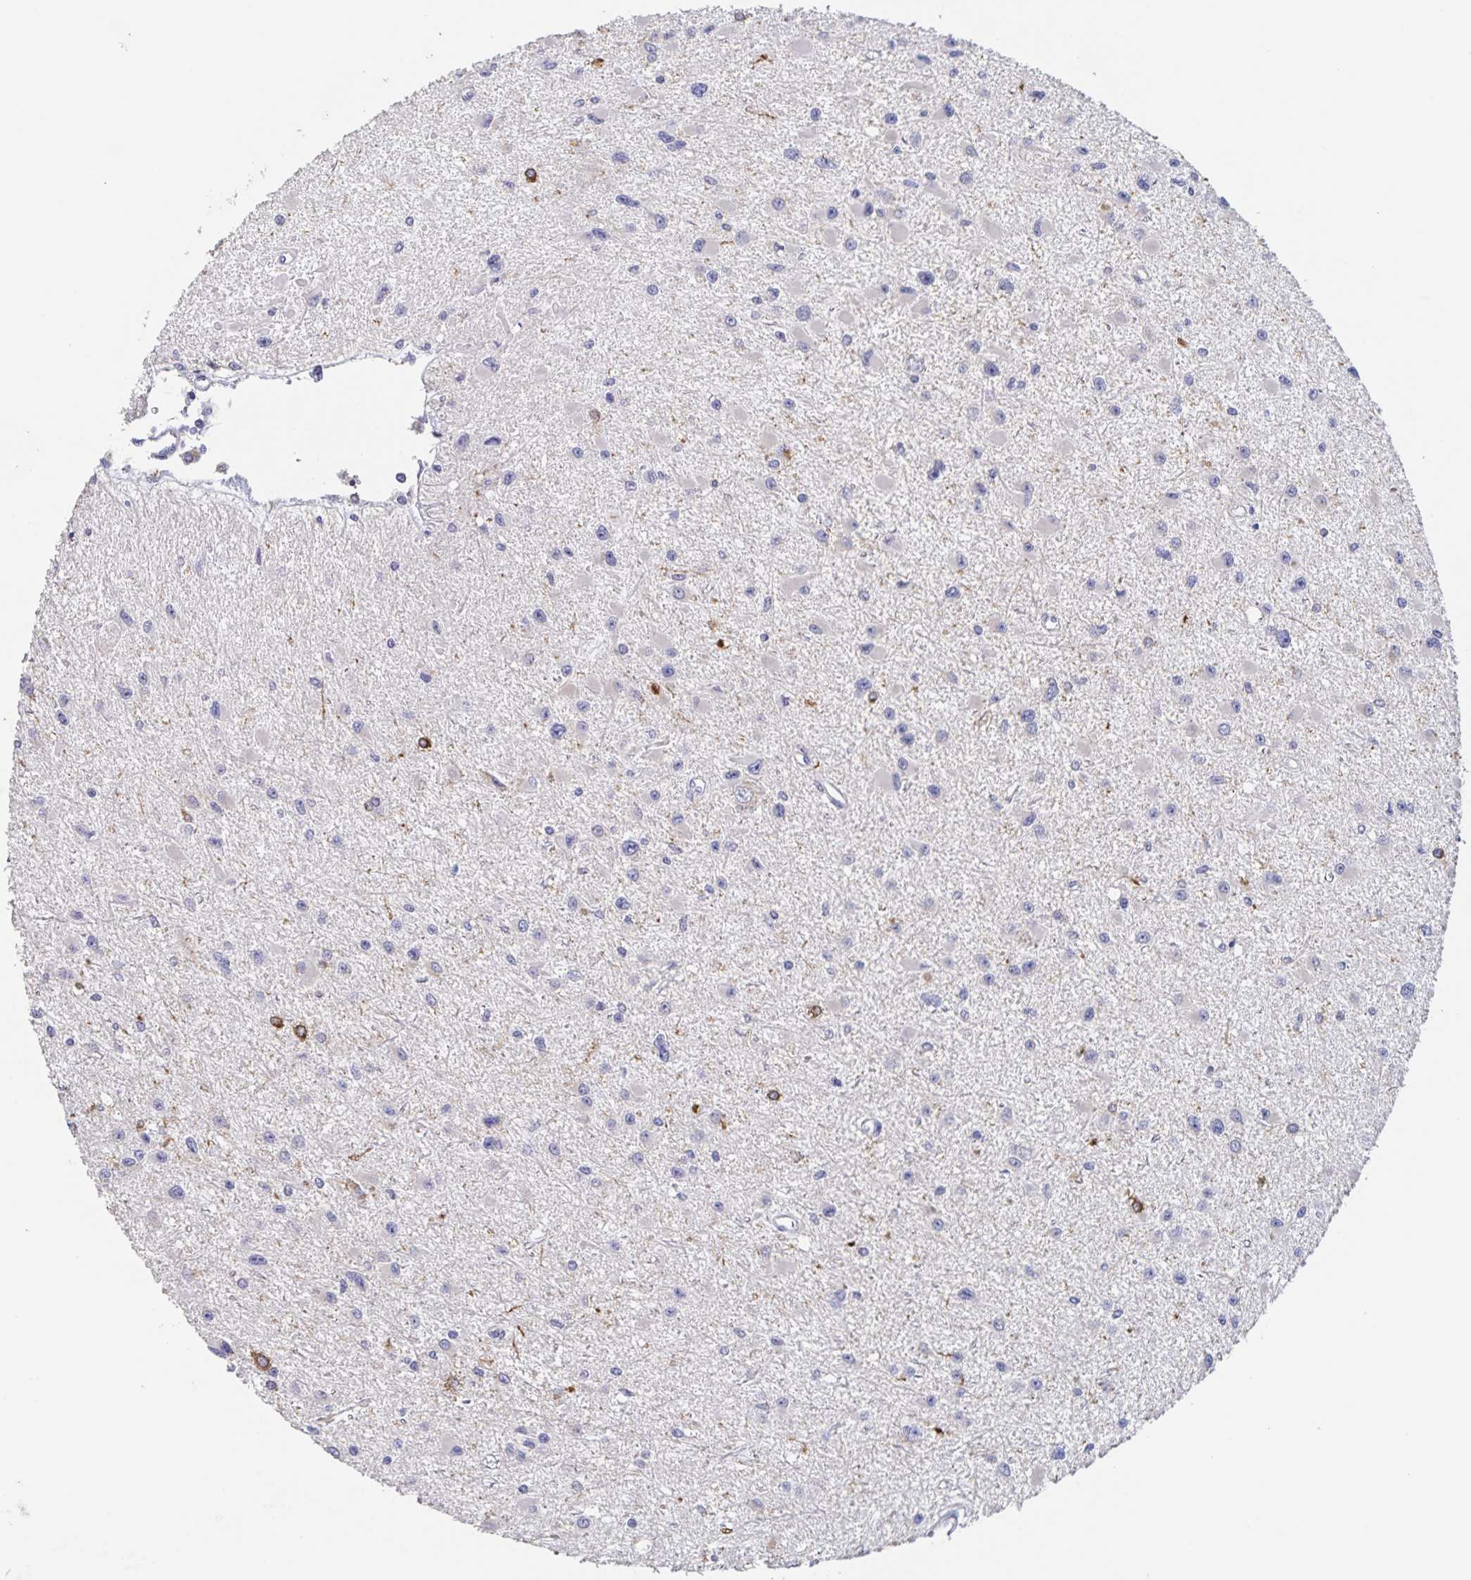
{"staining": {"intensity": "negative", "quantity": "none", "location": "none"}, "tissue": "glioma", "cell_type": "Tumor cells", "image_type": "cancer", "snomed": [{"axis": "morphology", "description": "Glioma, malignant, High grade"}, {"axis": "topography", "description": "Brain"}], "caption": "Malignant high-grade glioma was stained to show a protein in brown. There is no significant staining in tumor cells. Nuclei are stained in blue.", "gene": "CDC42BPG", "patient": {"sex": "male", "age": 54}}